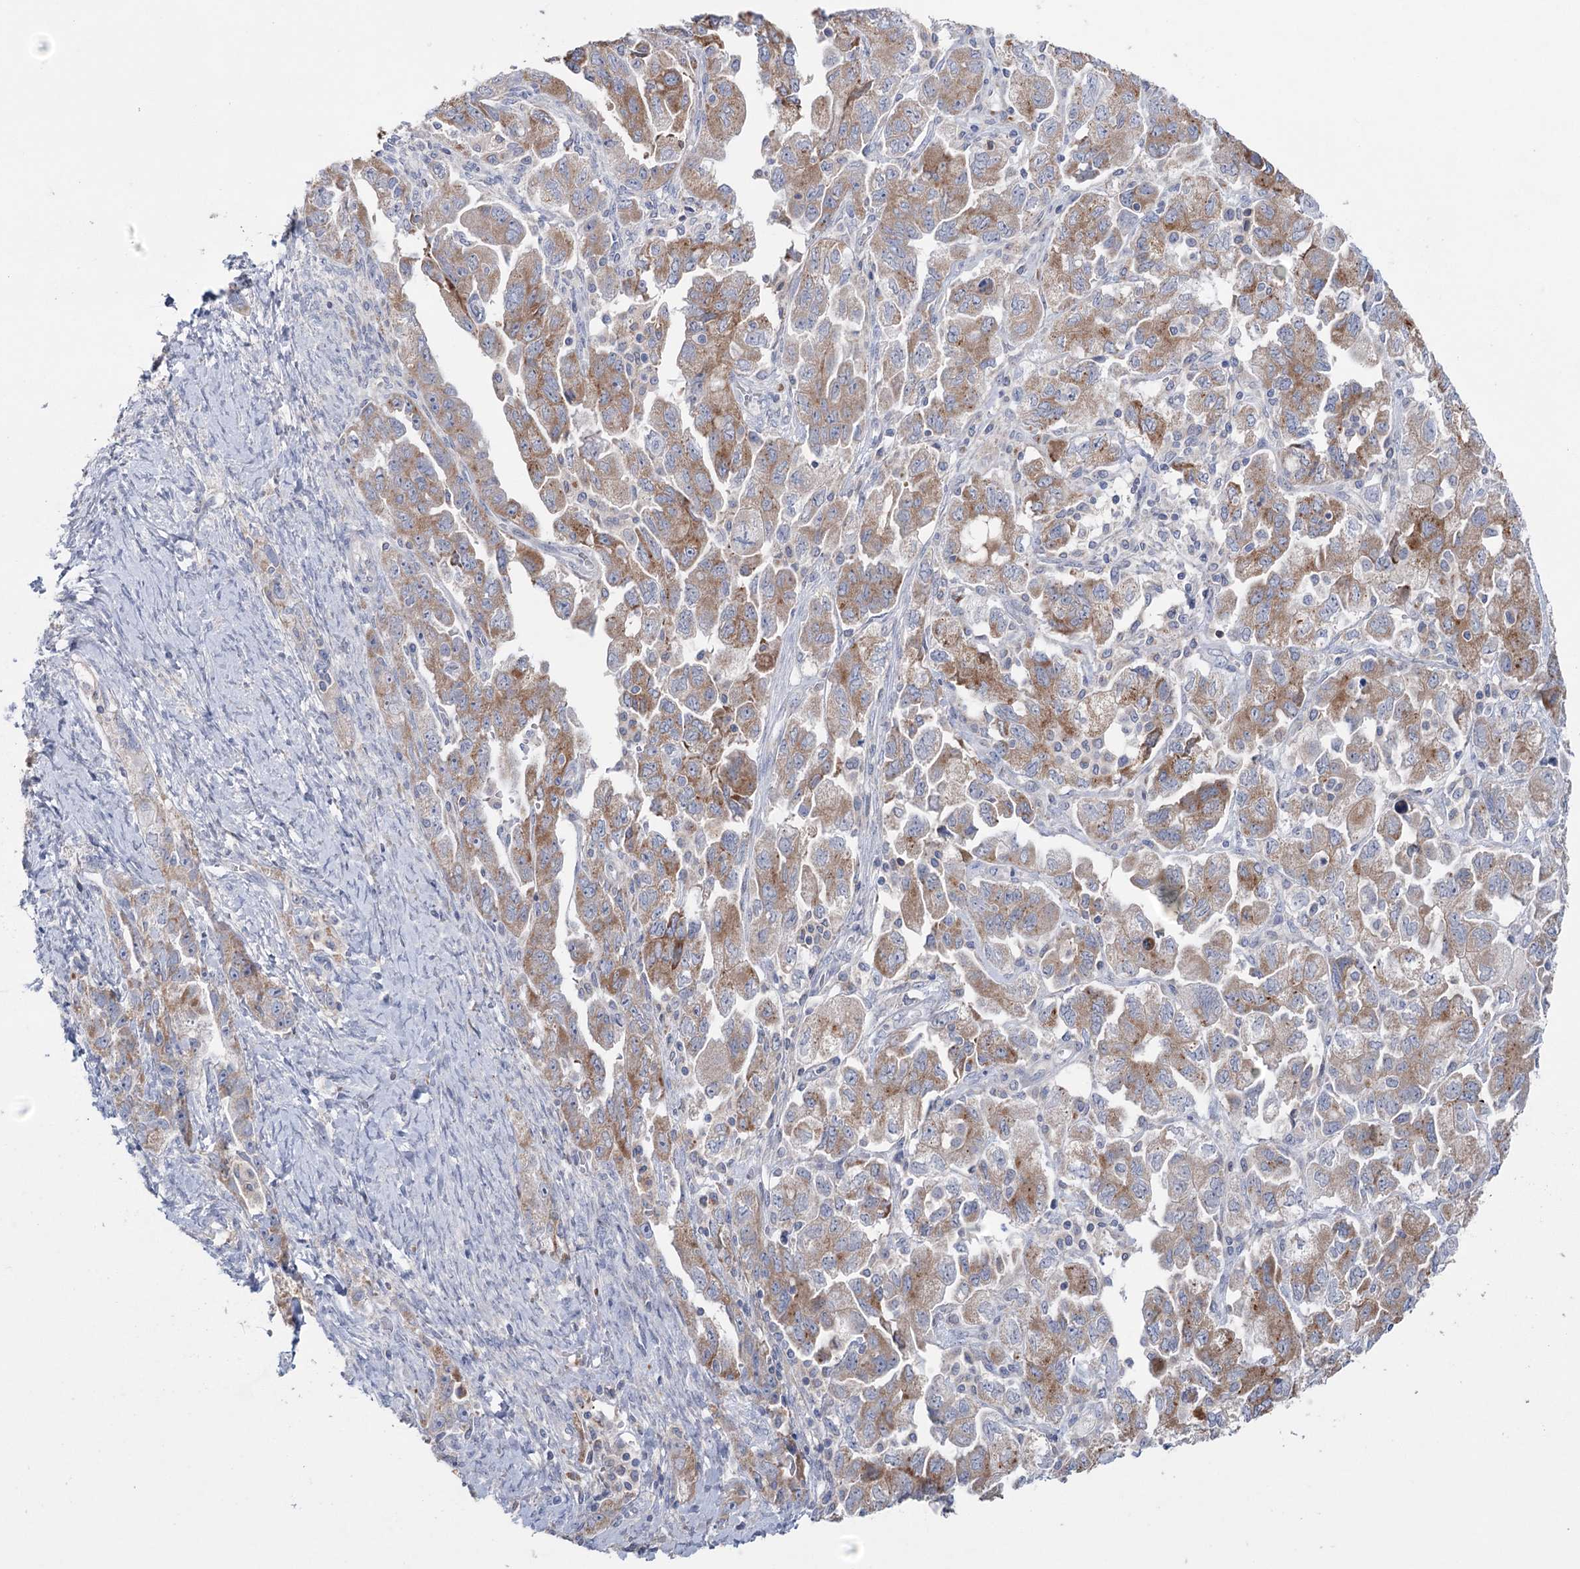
{"staining": {"intensity": "moderate", "quantity": "25%-75%", "location": "cytoplasmic/membranous"}, "tissue": "ovarian cancer", "cell_type": "Tumor cells", "image_type": "cancer", "snomed": [{"axis": "morphology", "description": "Carcinoma, NOS"}, {"axis": "morphology", "description": "Cystadenocarcinoma, serous, NOS"}, {"axis": "topography", "description": "Ovary"}], "caption": "Carcinoma (ovarian) was stained to show a protein in brown. There is medium levels of moderate cytoplasmic/membranous staining in approximately 25%-75% of tumor cells.", "gene": "MTCH2", "patient": {"sex": "female", "age": 69}}